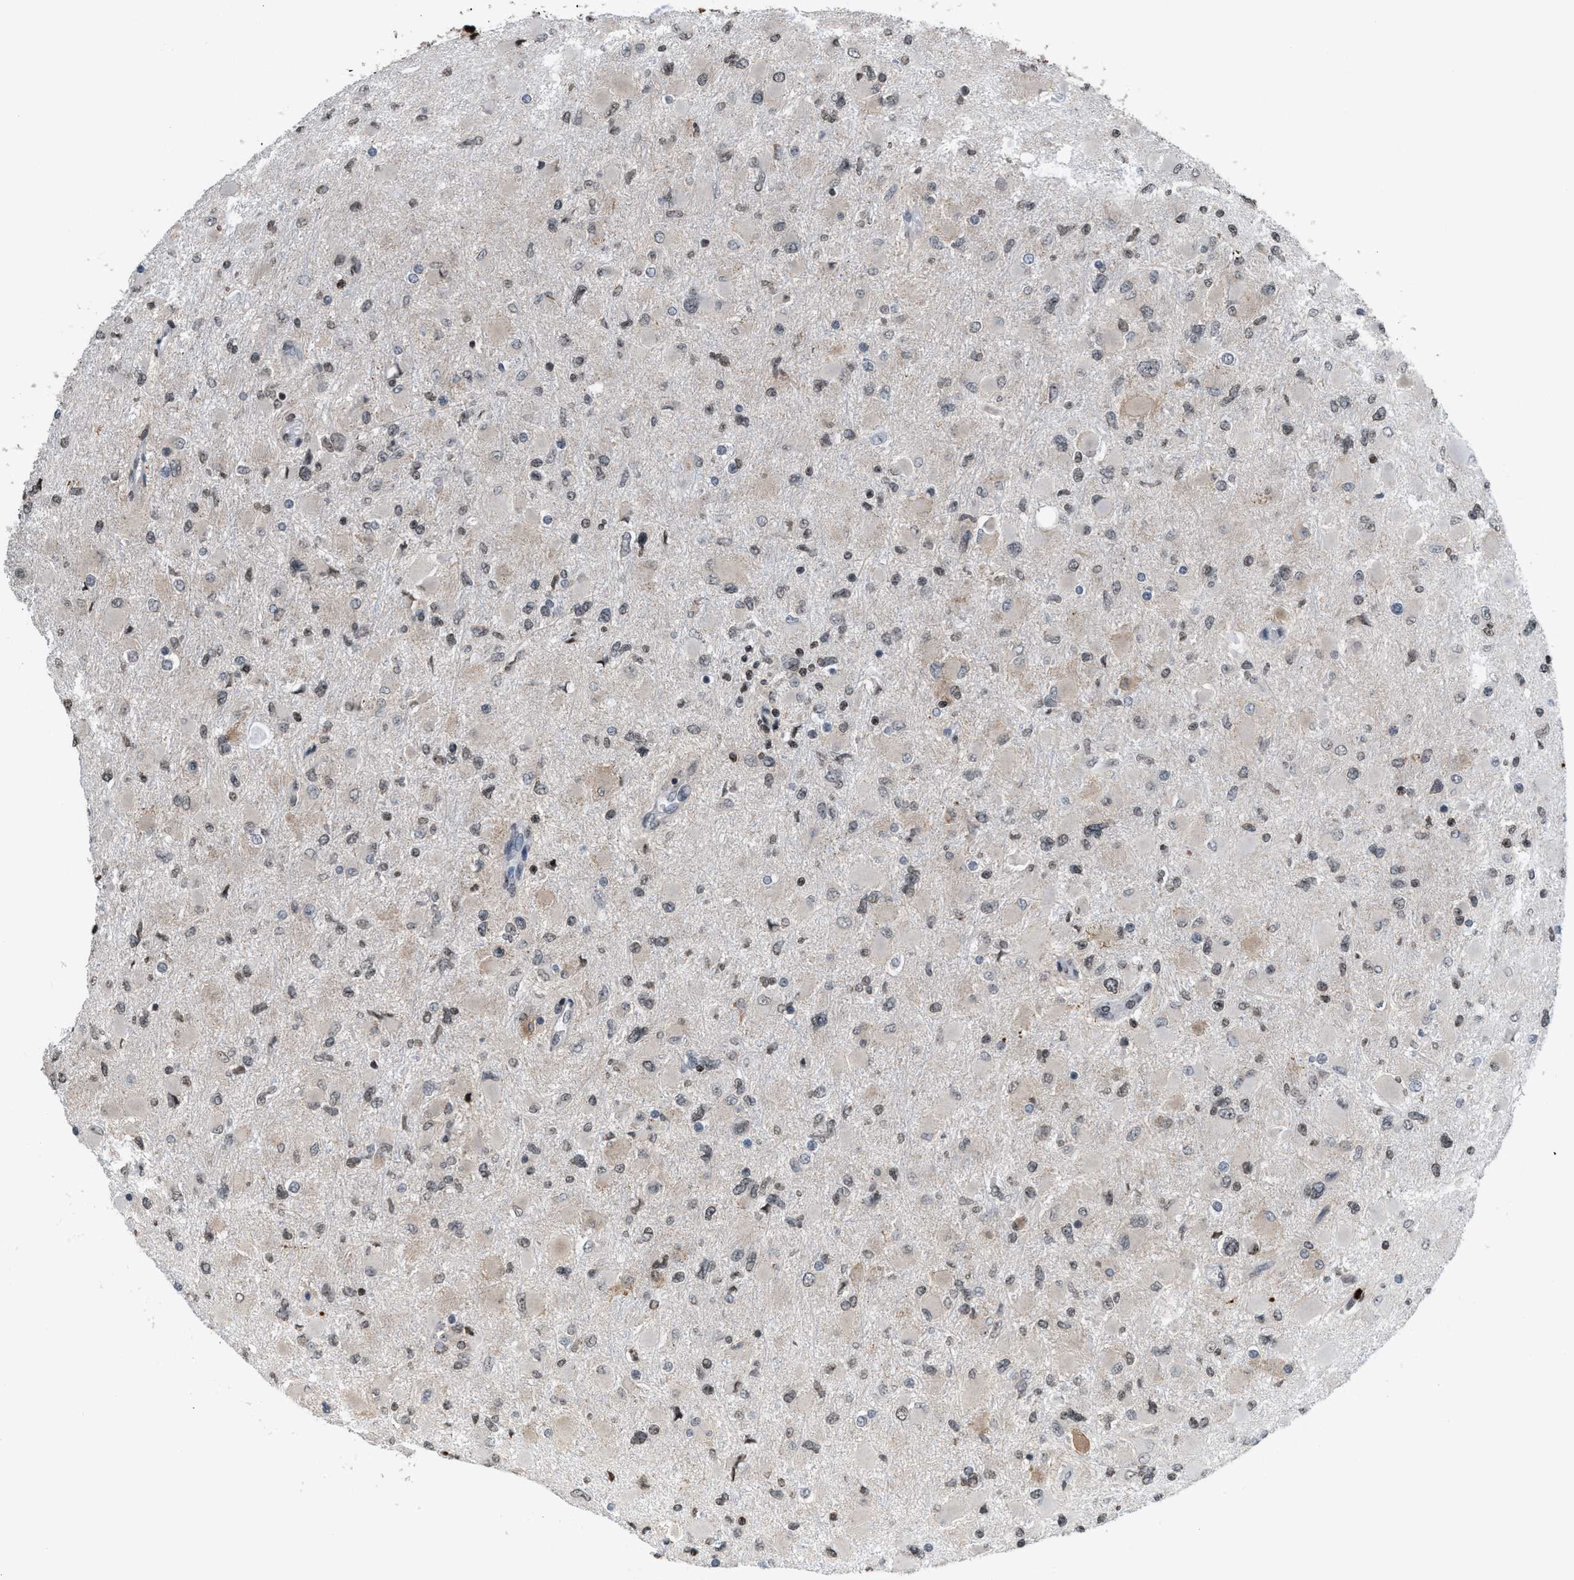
{"staining": {"intensity": "weak", "quantity": "<25%", "location": "nuclear"}, "tissue": "glioma", "cell_type": "Tumor cells", "image_type": "cancer", "snomed": [{"axis": "morphology", "description": "Glioma, malignant, High grade"}, {"axis": "topography", "description": "Cerebral cortex"}], "caption": "This is an immunohistochemistry photomicrograph of glioma. There is no positivity in tumor cells.", "gene": "PRUNE2", "patient": {"sex": "female", "age": 36}}